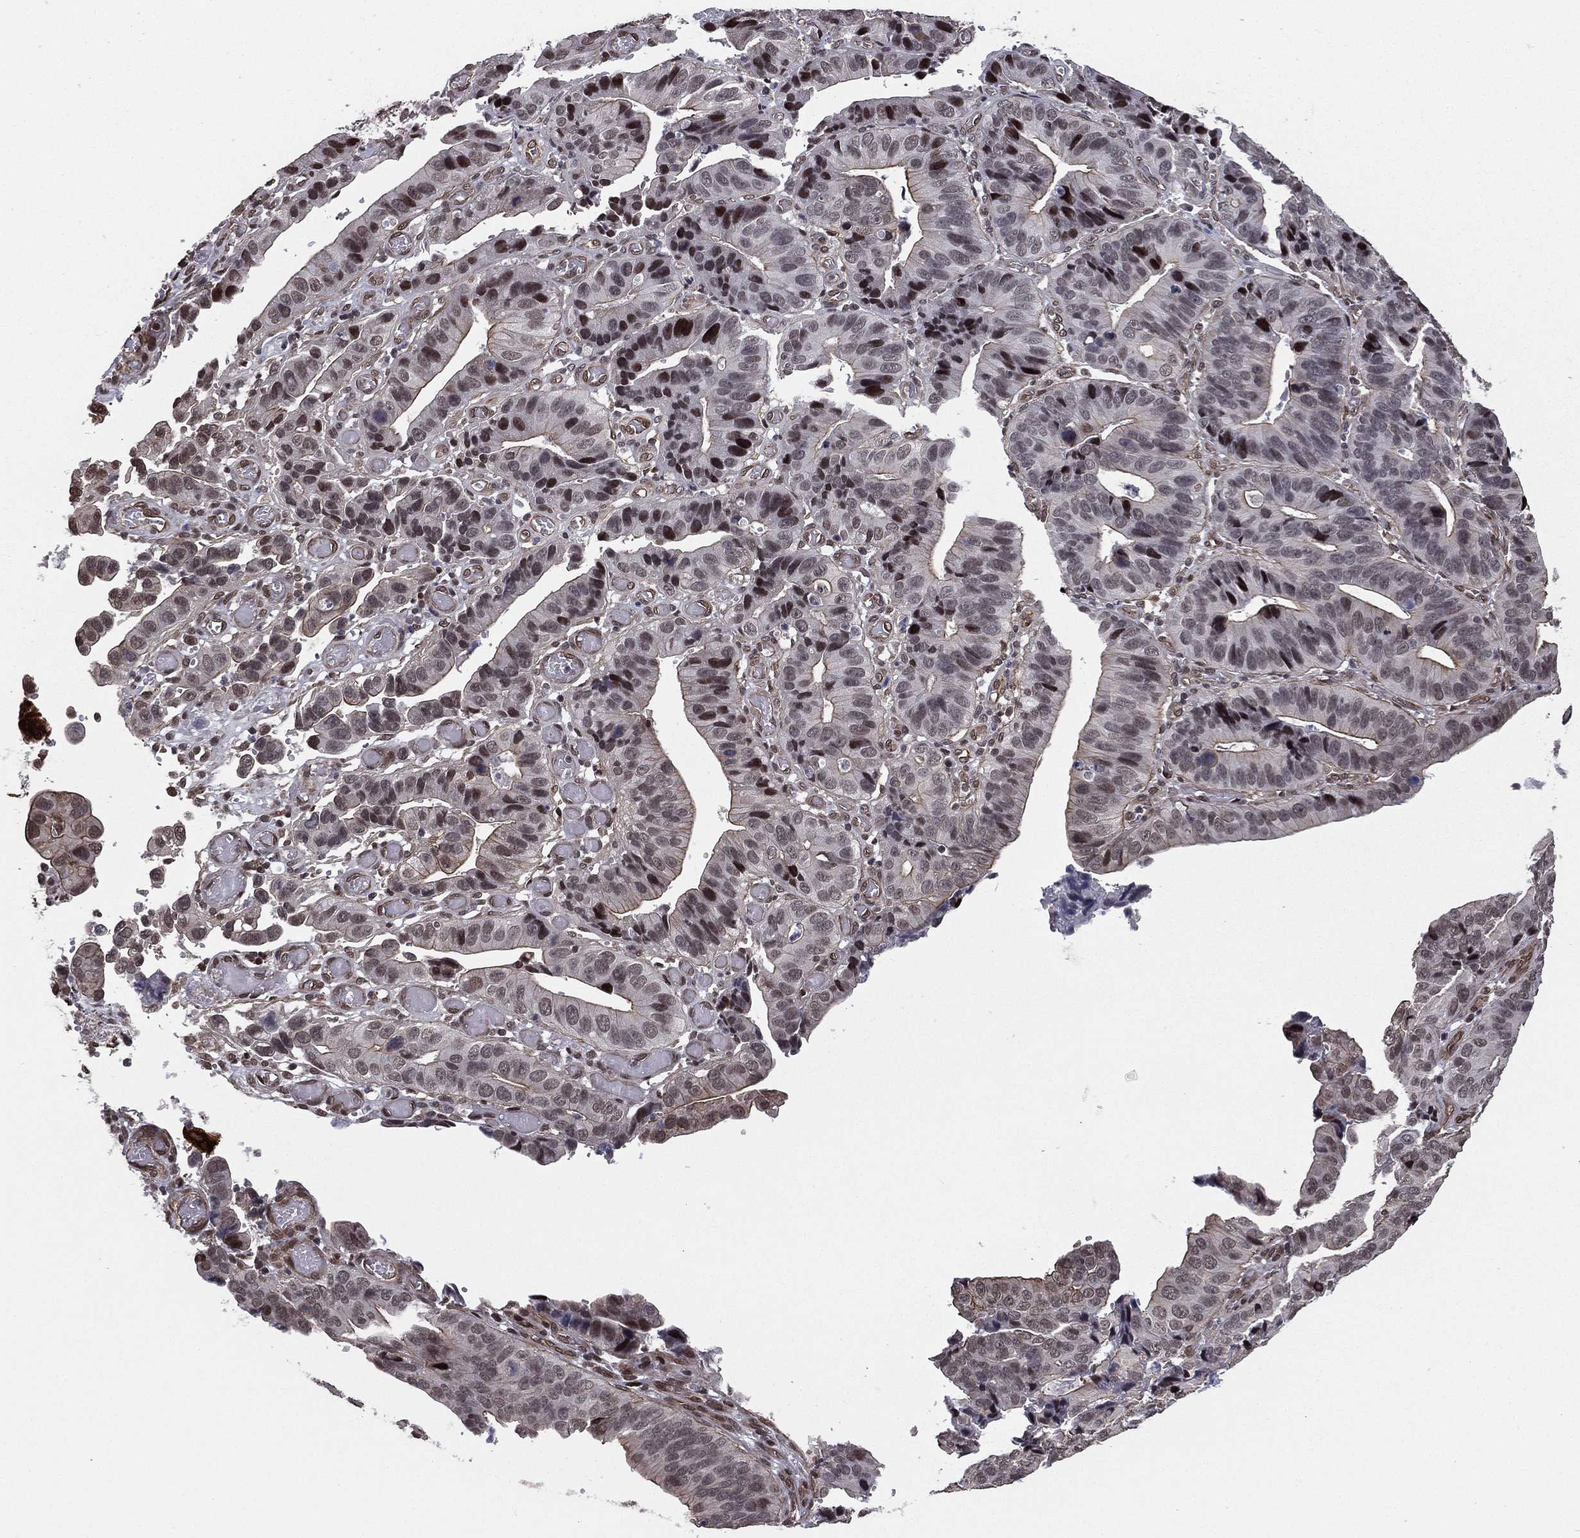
{"staining": {"intensity": "strong", "quantity": "<25%", "location": "nuclear"}, "tissue": "stomach cancer", "cell_type": "Tumor cells", "image_type": "cancer", "snomed": [{"axis": "morphology", "description": "Adenocarcinoma, NOS"}, {"axis": "topography", "description": "Stomach"}], "caption": "IHC image of human stomach cancer stained for a protein (brown), which shows medium levels of strong nuclear staining in approximately <25% of tumor cells.", "gene": "RARB", "patient": {"sex": "male", "age": 84}}